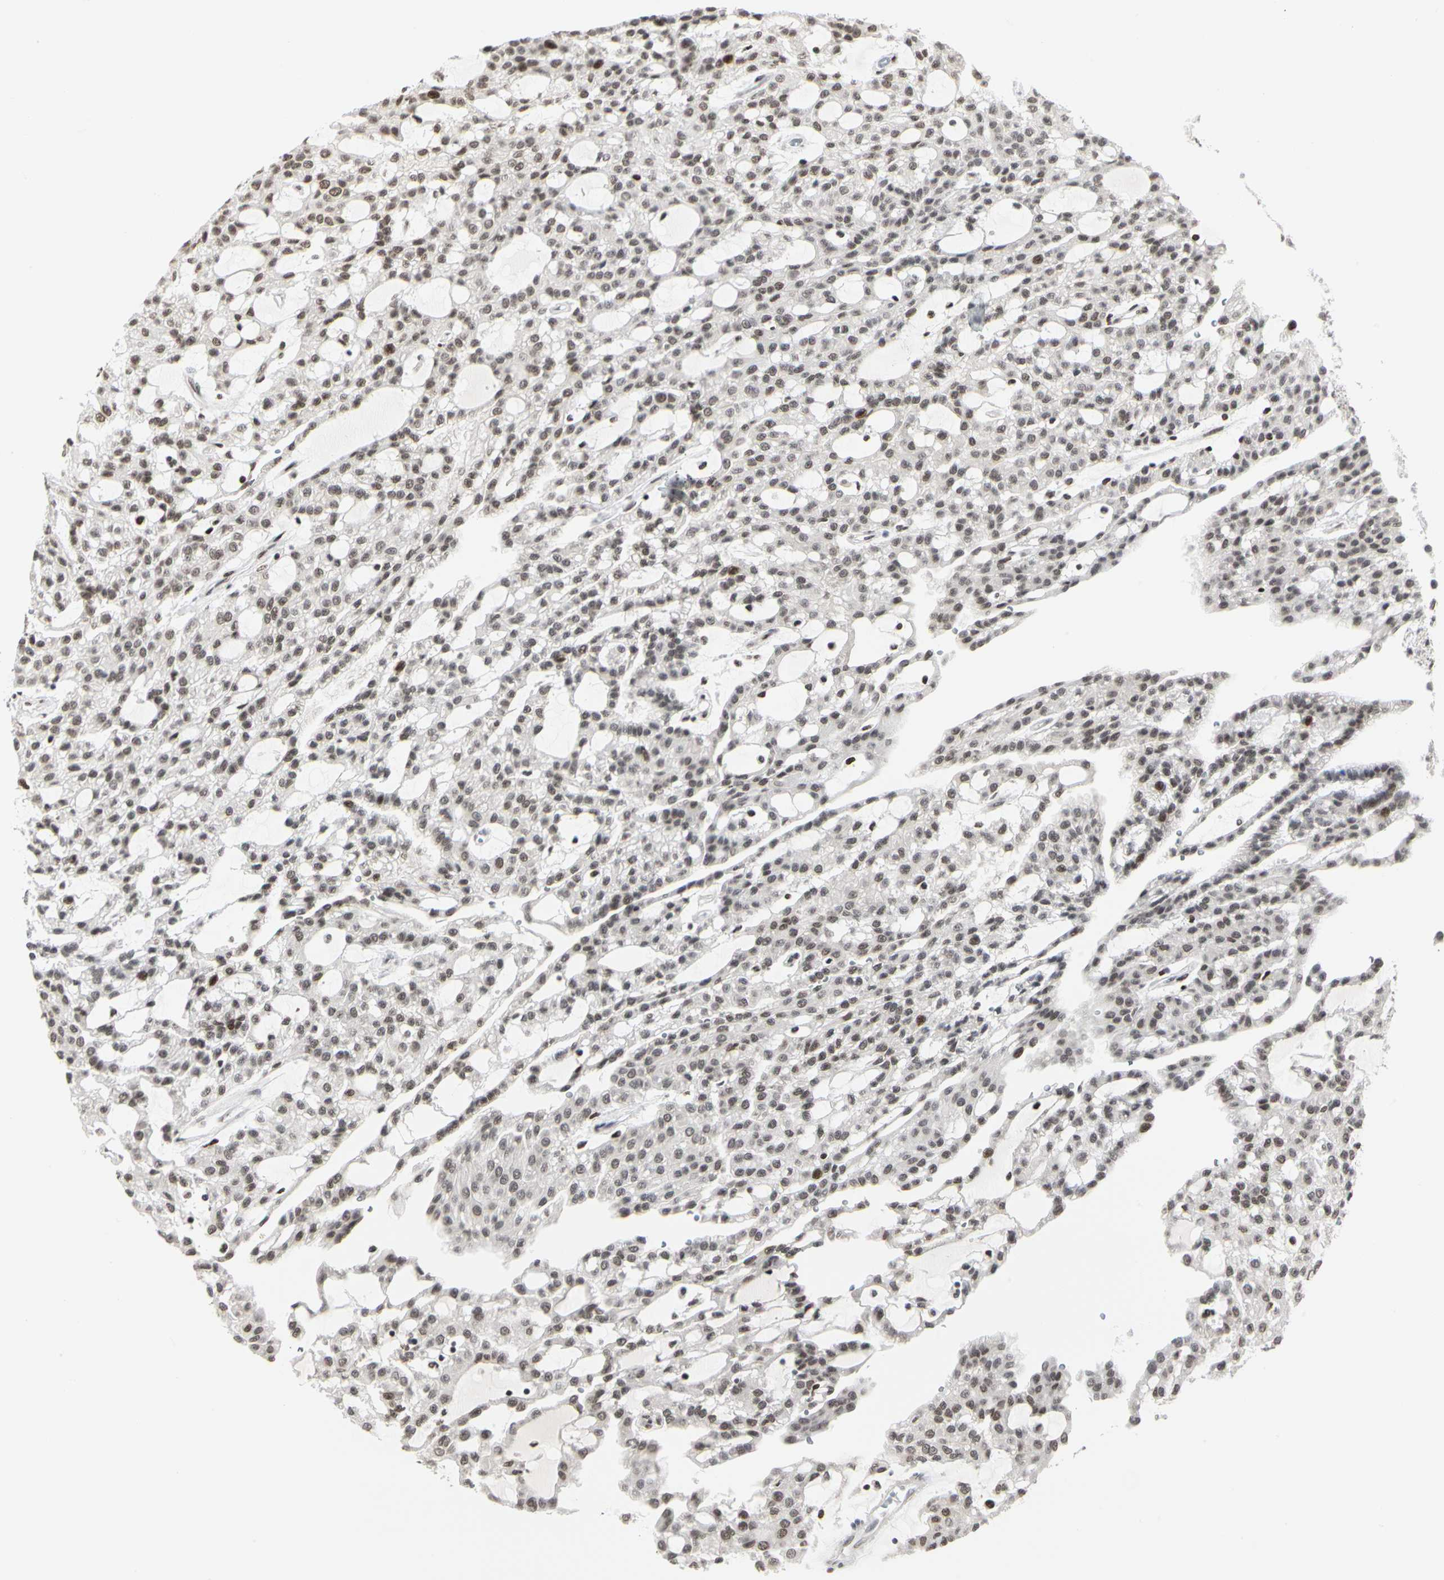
{"staining": {"intensity": "weak", "quantity": "25%-75%", "location": "nuclear"}, "tissue": "renal cancer", "cell_type": "Tumor cells", "image_type": "cancer", "snomed": [{"axis": "morphology", "description": "Adenocarcinoma, NOS"}, {"axis": "topography", "description": "Kidney"}], "caption": "Immunohistochemical staining of human renal cancer (adenocarcinoma) demonstrates low levels of weak nuclear protein staining in about 25%-75% of tumor cells. The protein is stained brown, and the nuclei are stained in blue (DAB IHC with brightfield microscopy, high magnification).", "gene": "PRMT3", "patient": {"sex": "male", "age": 63}}